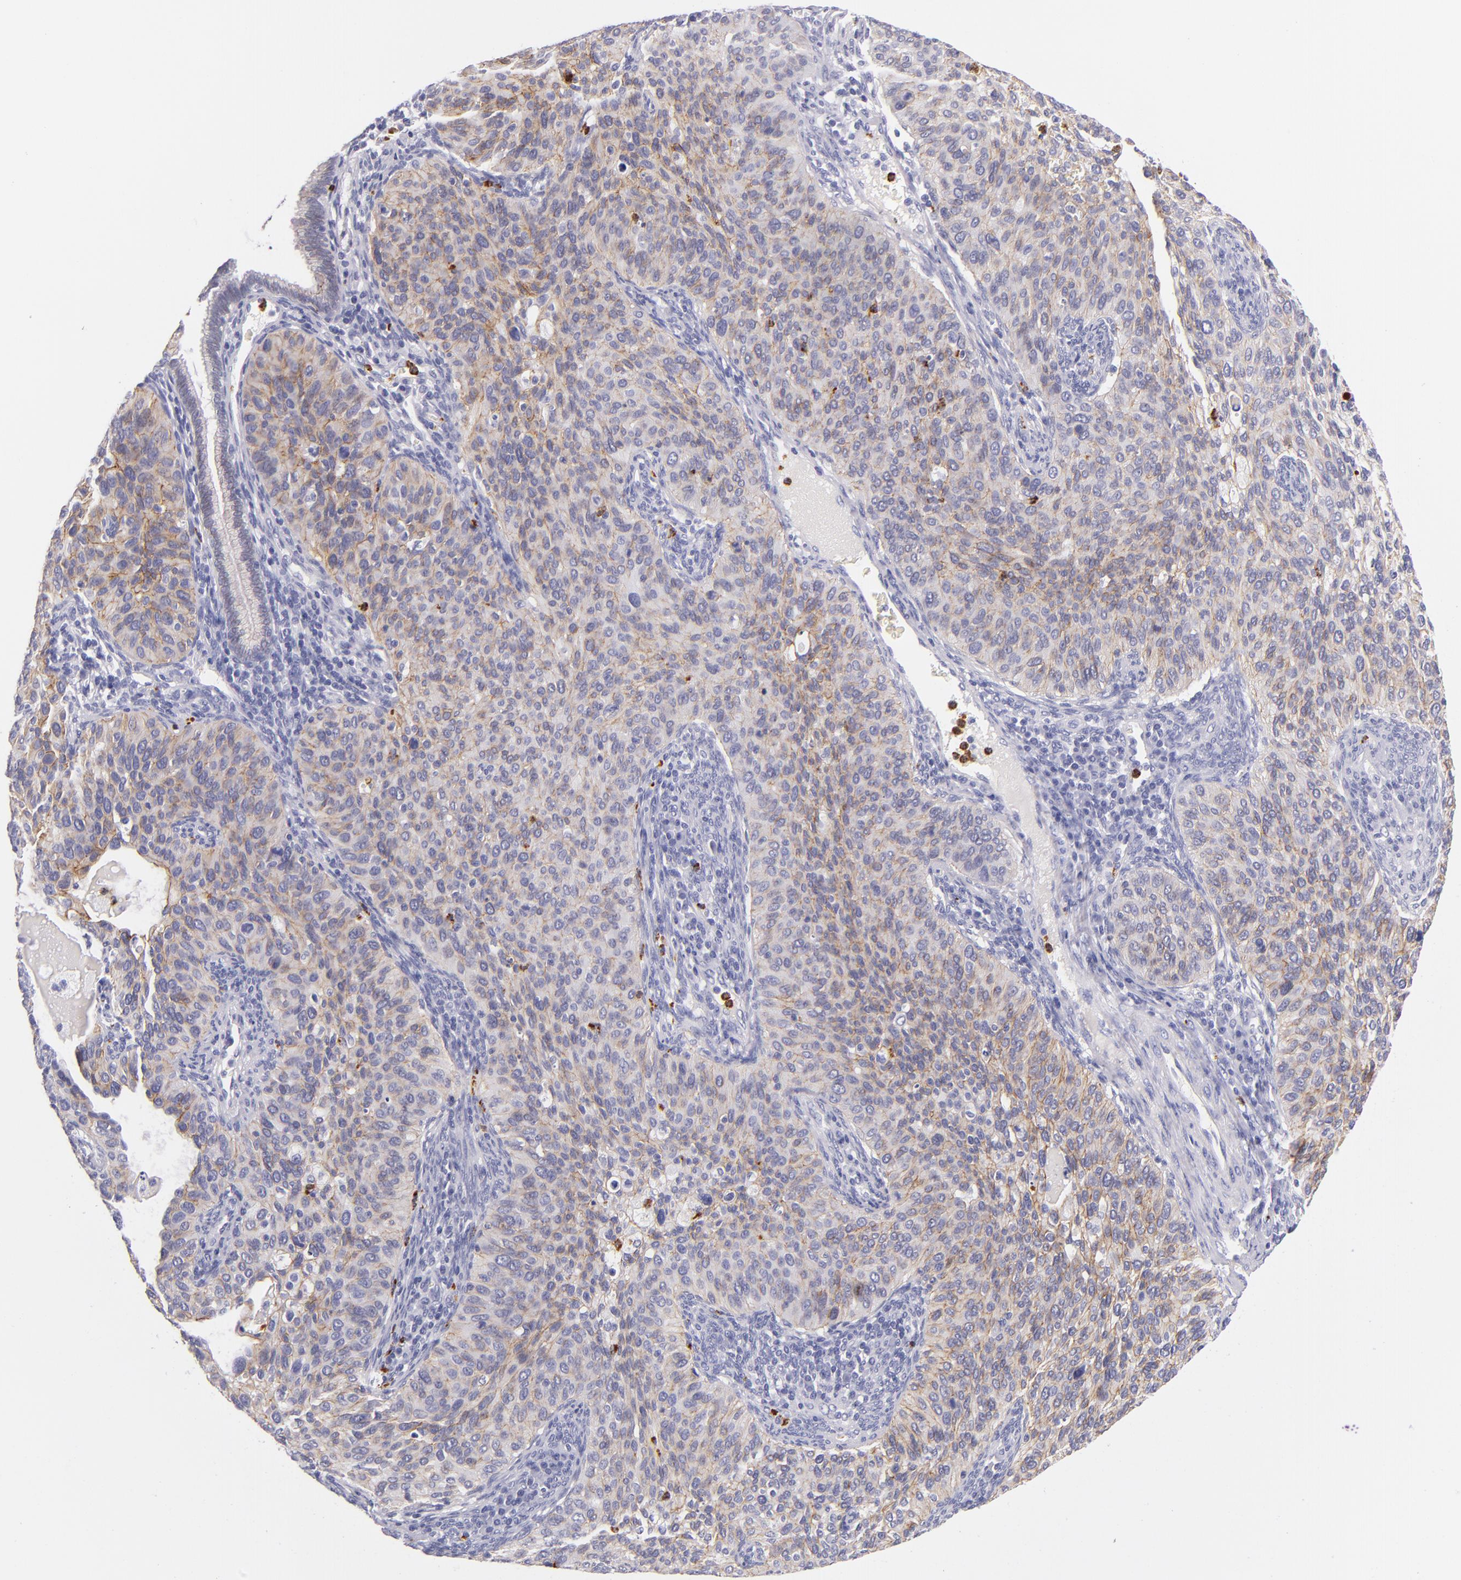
{"staining": {"intensity": "moderate", "quantity": ">75%", "location": "cytoplasmic/membranous"}, "tissue": "cervical cancer", "cell_type": "Tumor cells", "image_type": "cancer", "snomed": [{"axis": "morphology", "description": "Adenocarcinoma, NOS"}, {"axis": "topography", "description": "Cervix"}], "caption": "Cervical cancer tissue displays moderate cytoplasmic/membranous positivity in about >75% of tumor cells", "gene": "CDH3", "patient": {"sex": "female", "age": 29}}